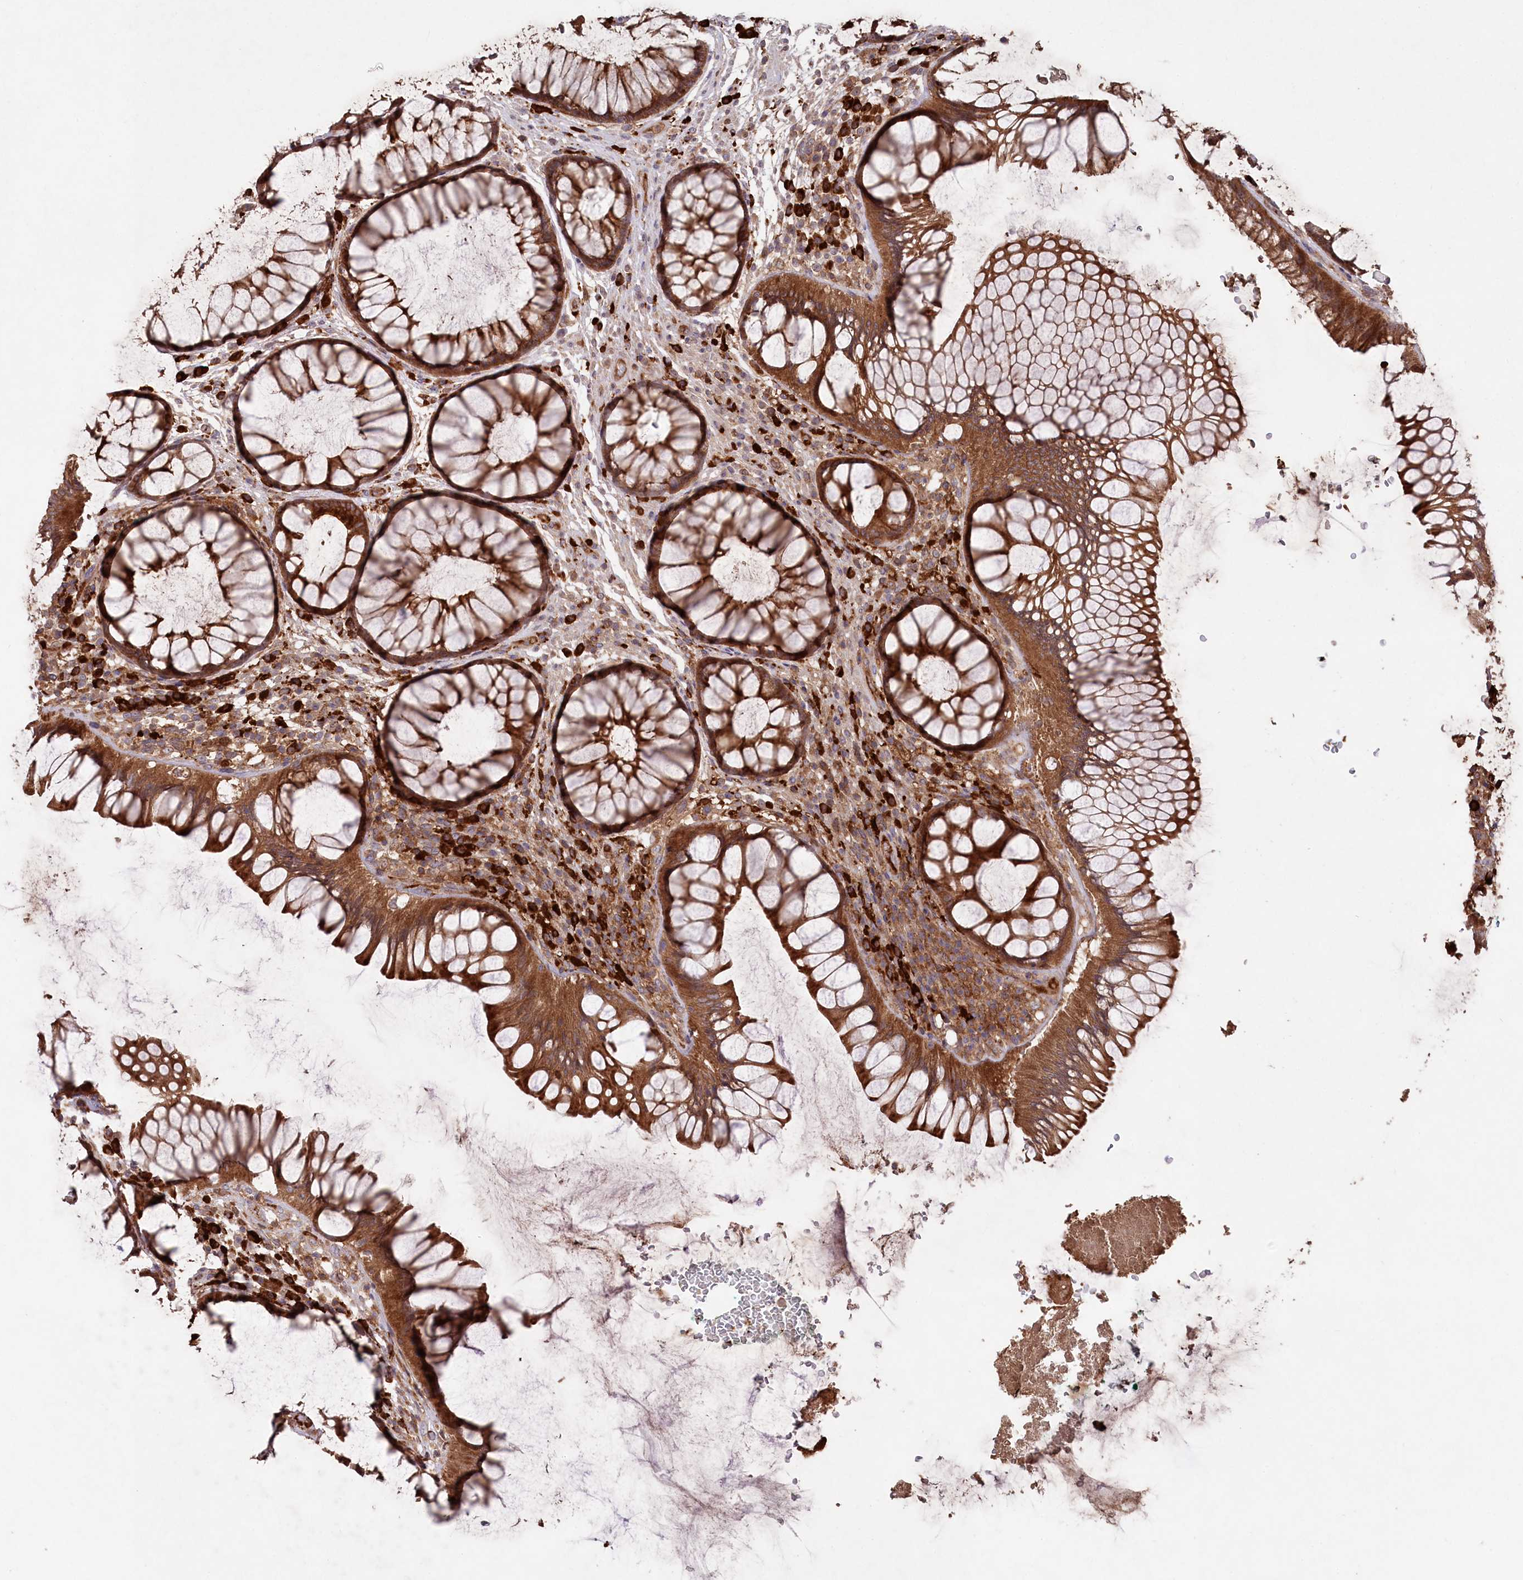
{"staining": {"intensity": "strong", "quantity": ">75%", "location": "cytoplasmic/membranous"}, "tissue": "rectum", "cell_type": "Glandular cells", "image_type": "normal", "snomed": [{"axis": "morphology", "description": "Normal tissue, NOS"}, {"axis": "topography", "description": "Rectum"}], "caption": "Immunohistochemistry of benign rectum shows high levels of strong cytoplasmic/membranous staining in about >75% of glandular cells.", "gene": "PPP1R21", "patient": {"sex": "male", "age": 51}}